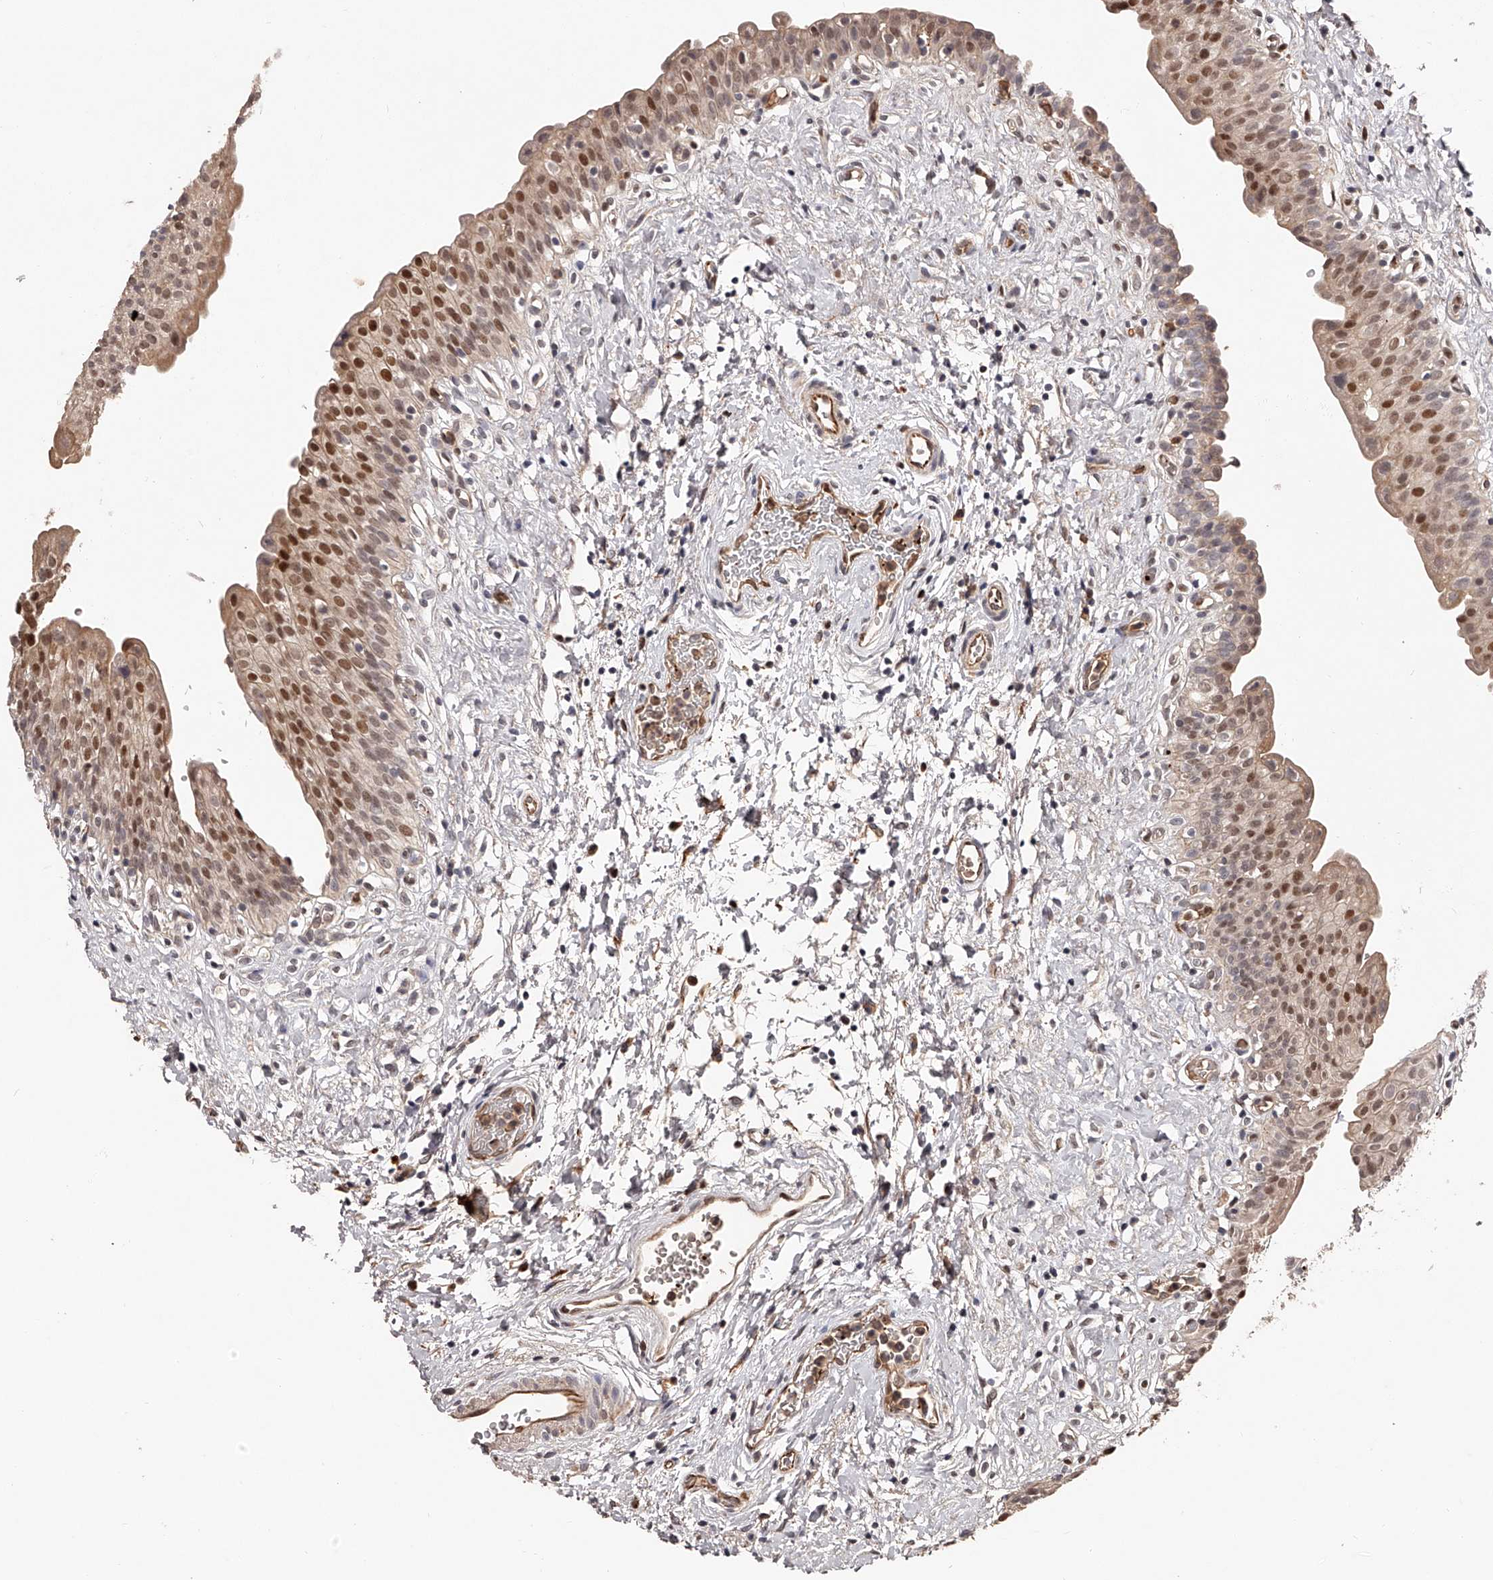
{"staining": {"intensity": "moderate", "quantity": ">75%", "location": "nuclear"}, "tissue": "urinary bladder", "cell_type": "Urothelial cells", "image_type": "normal", "snomed": [{"axis": "morphology", "description": "Normal tissue, NOS"}, {"axis": "topography", "description": "Urinary bladder"}], "caption": "Protein analysis of unremarkable urinary bladder reveals moderate nuclear expression in approximately >75% of urothelial cells. (brown staining indicates protein expression, while blue staining denotes nuclei).", "gene": "URGCP", "patient": {"sex": "male", "age": 51}}